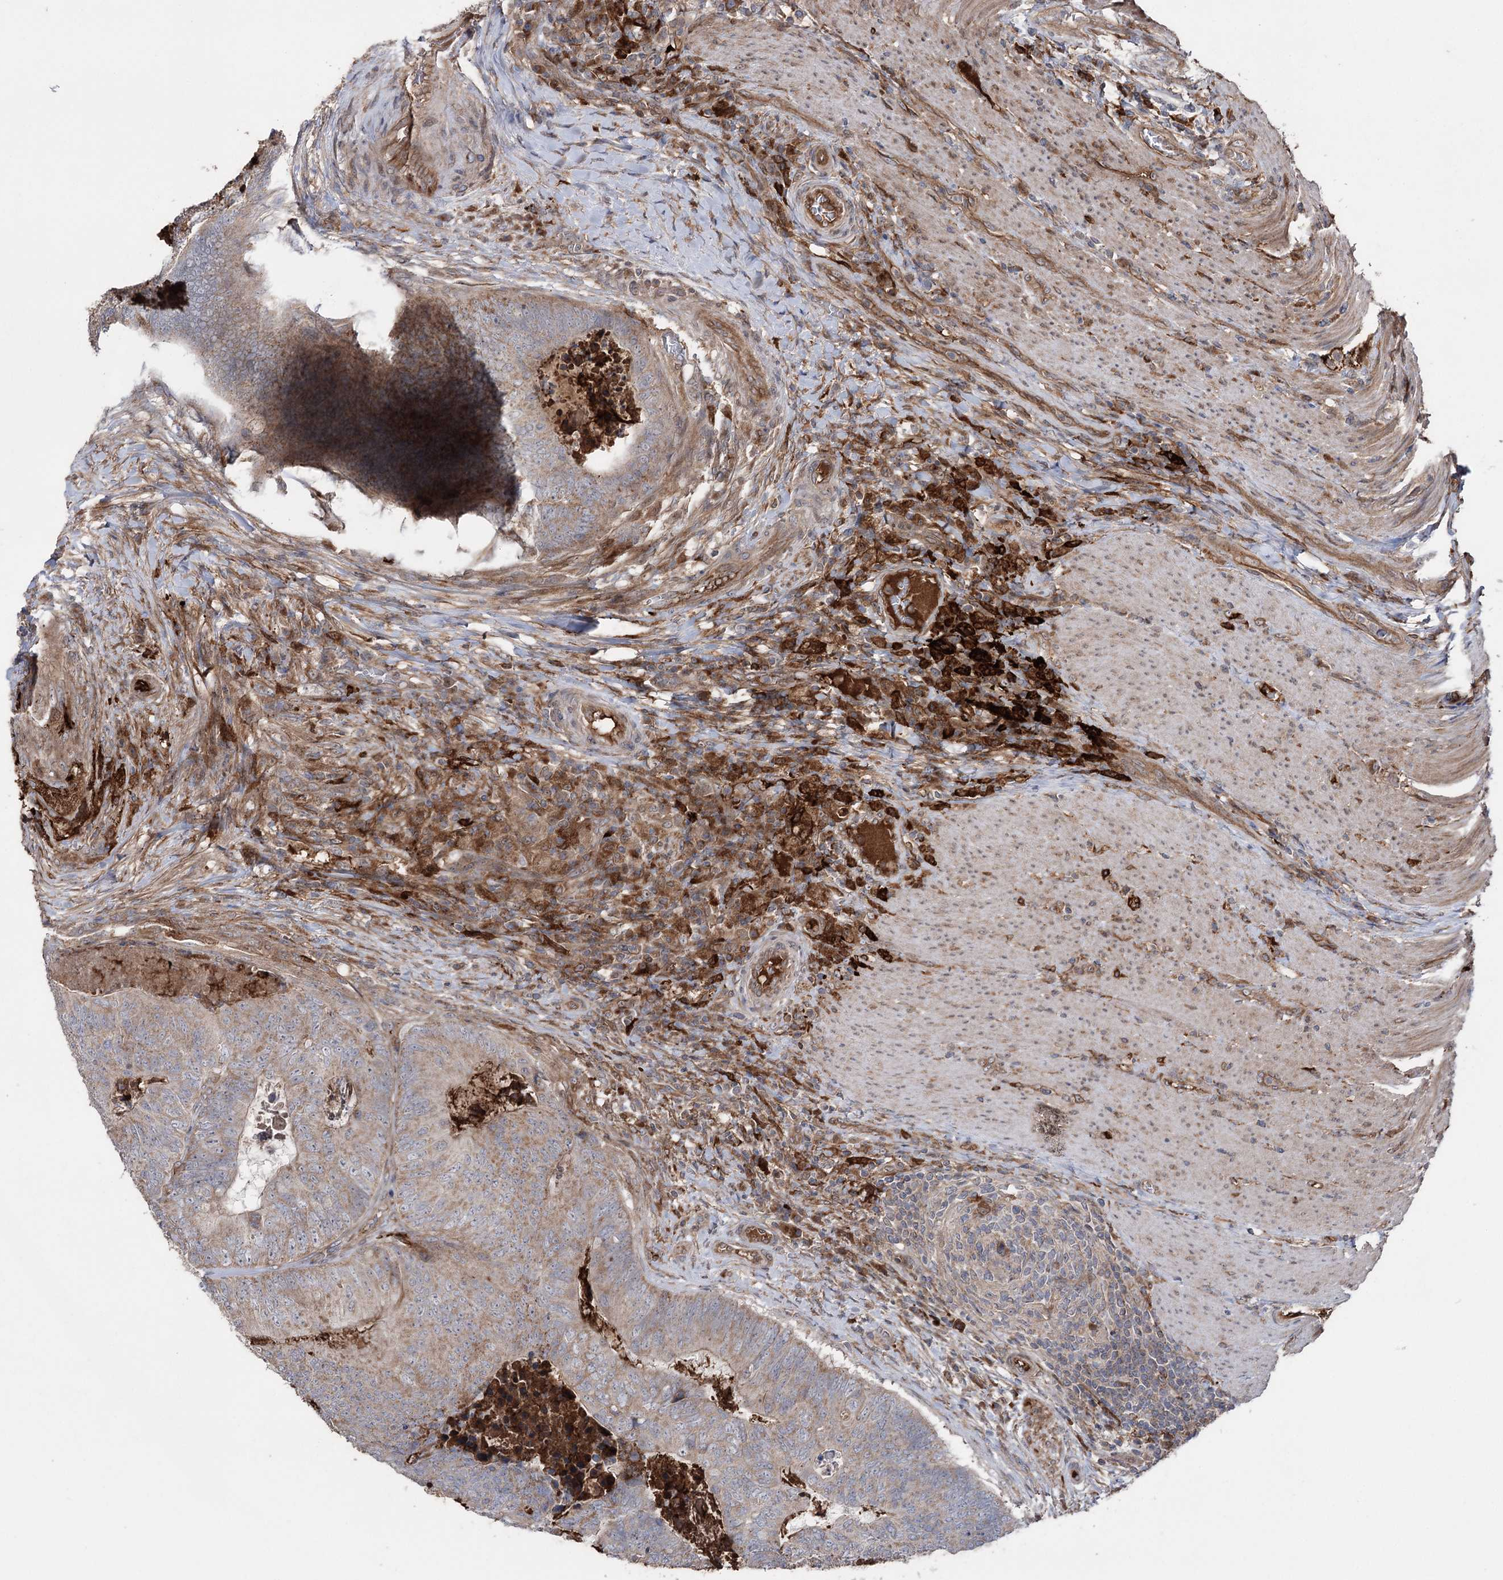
{"staining": {"intensity": "weak", "quantity": "25%-75%", "location": "cytoplasmic/membranous"}, "tissue": "colorectal cancer", "cell_type": "Tumor cells", "image_type": "cancer", "snomed": [{"axis": "morphology", "description": "Adenocarcinoma, NOS"}, {"axis": "topography", "description": "Colon"}], "caption": "DAB immunohistochemical staining of human adenocarcinoma (colorectal) displays weak cytoplasmic/membranous protein staining in approximately 25%-75% of tumor cells.", "gene": "OTUD1", "patient": {"sex": "female", "age": 67}}